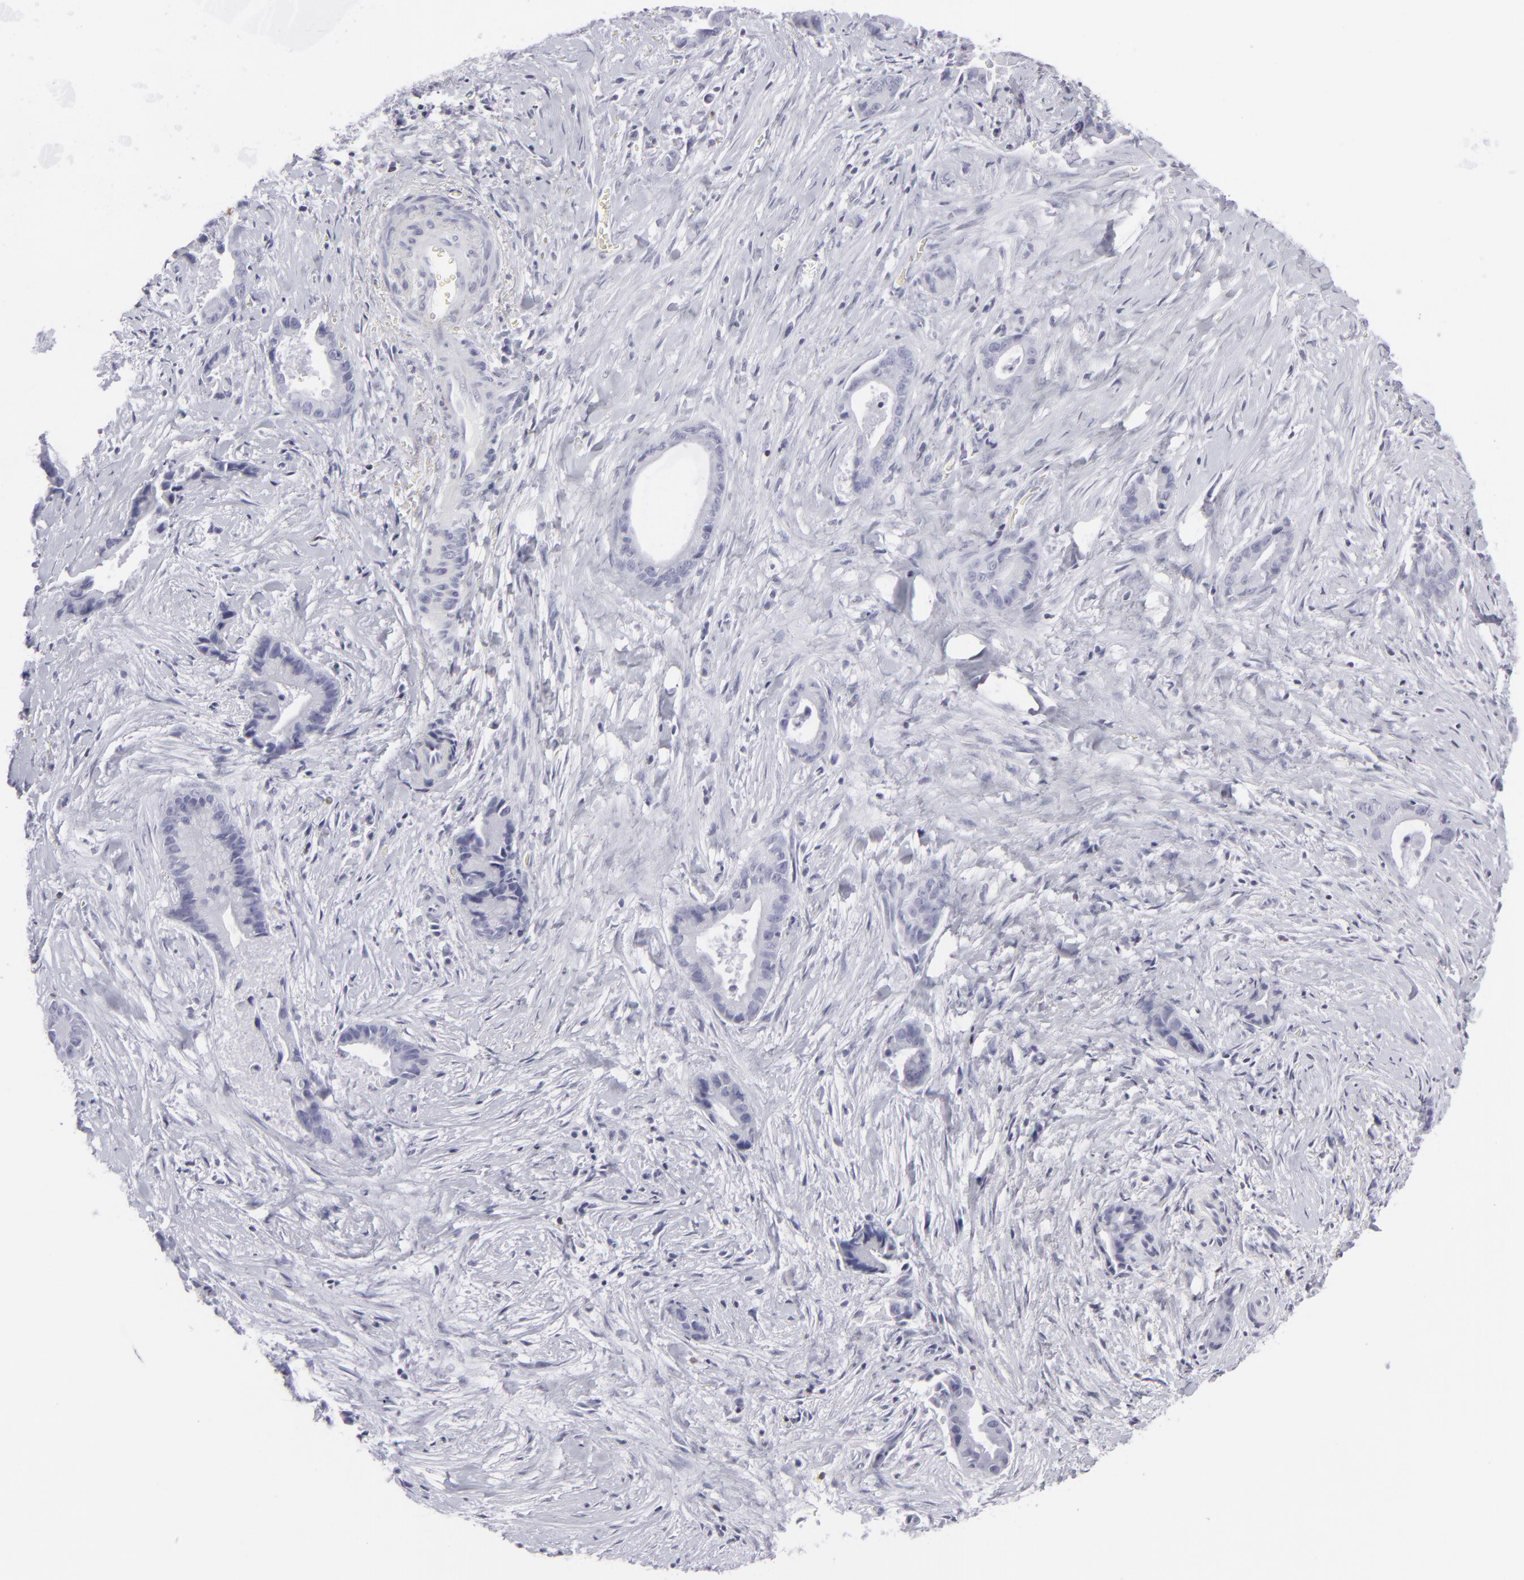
{"staining": {"intensity": "negative", "quantity": "none", "location": "none"}, "tissue": "liver cancer", "cell_type": "Tumor cells", "image_type": "cancer", "snomed": [{"axis": "morphology", "description": "Cholangiocarcinoma"}, {"axis": "topography", "description": "Liver"}], "caption": "Immunohistochemistry of human liver cancer (cholangiocarcinoma) exhibits no staining in tumor cells. Brightfield microscopy of immunohistochemistry stained with DAB (brown) and hematoxylin (blue), captured at high magnification.", "gene": "CD7", "patient": {"sex": "female", "age": 55}}